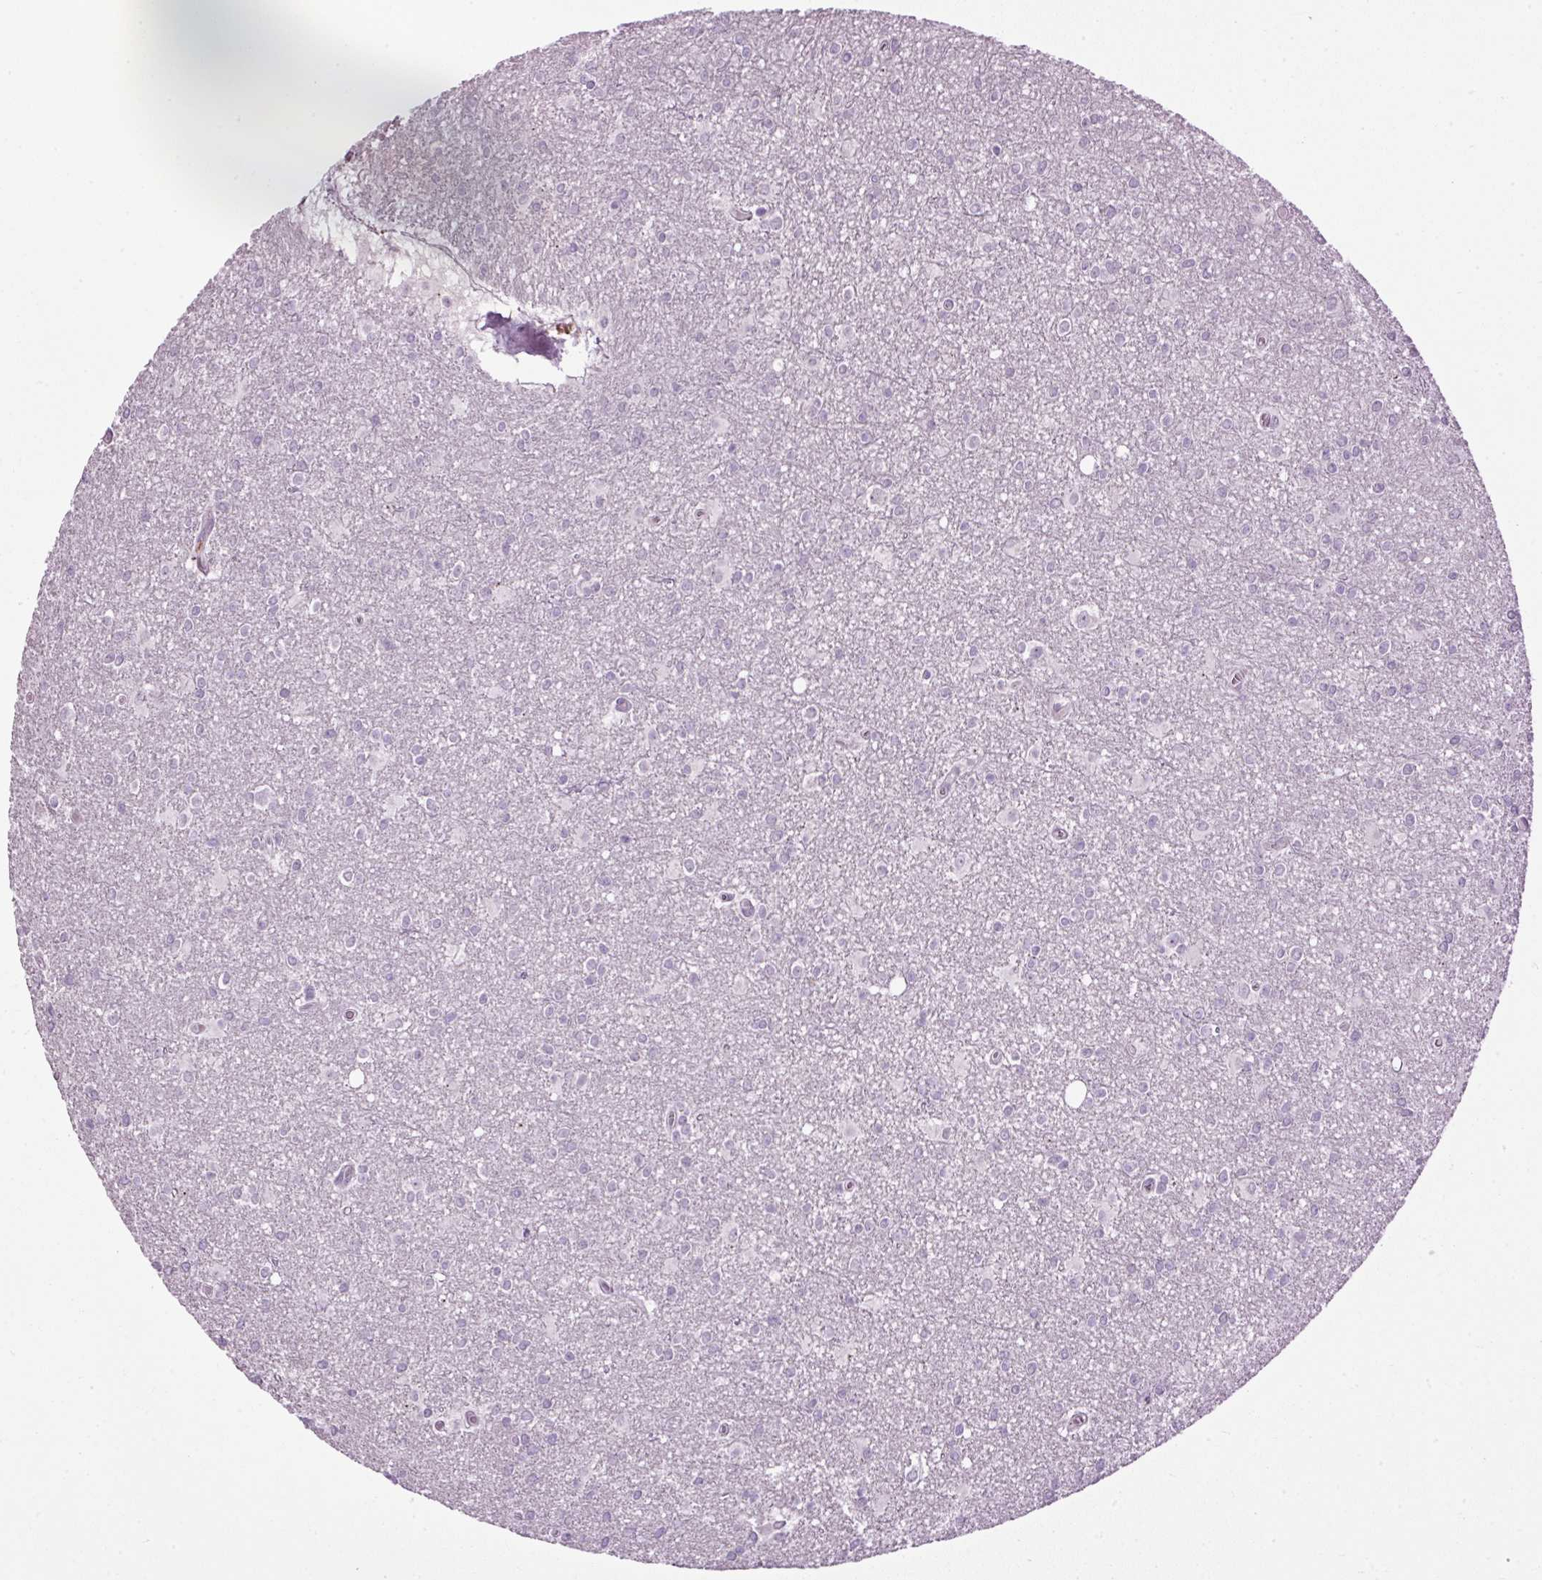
{"staining": {"intensity": "negative", "quantity": "none", "location": "none"}, "tissue": "glioma", "cell_type": "Tumor cells", "image_type": "cancer", "snomed": [{"axis": "morphology", "description": "Glioma, malignant, High grade"}, {"axis": "topography", "description": "Brain"}], "caption": "Immunohistochemistry of human glioma demonstrates no expression in tumor cells.", "gene": "A1CF", "patient": {"sex": "male", "age": 48}}